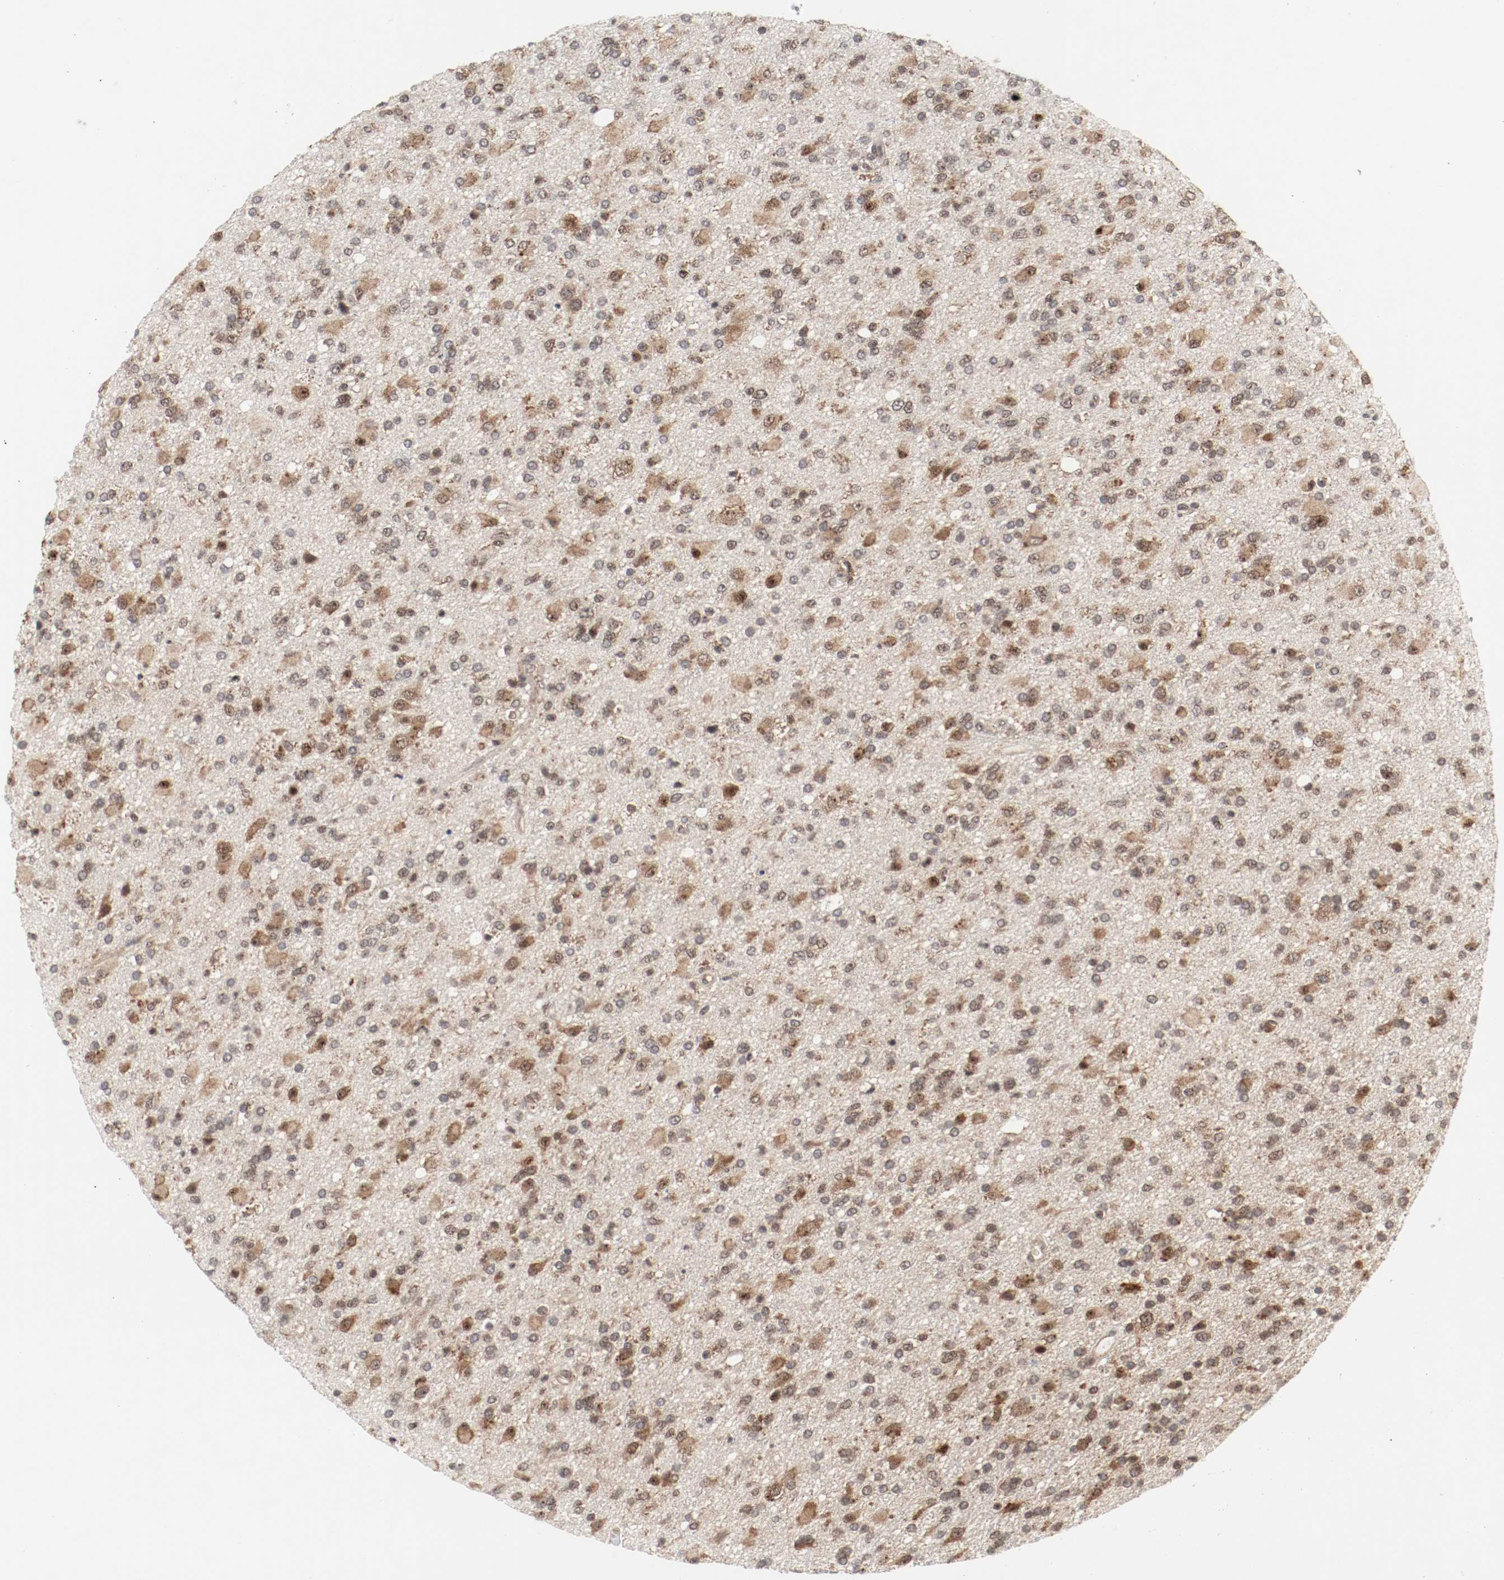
{"staining": {"intensity": "moderate", "quantity": ">75%", "location": "cytoplasmic/membranous,nuclear"}, "tissue": "glioma", "cell_type": "Tumor cells", "image_type": "cancer", "snomed": [{"axis": "morphology", "description": "Glioma, malignant, High grade"}, {"axis": "topography", "description": "Brain"}], "caption": "Glioma stained with a brown dye exhibits moderate cytoplasmic/membranous and nuclear positive staining in about >75% of tumor cells.", "gene": "CSNK2B", "patient": {"sex": "male", "age": 33}}